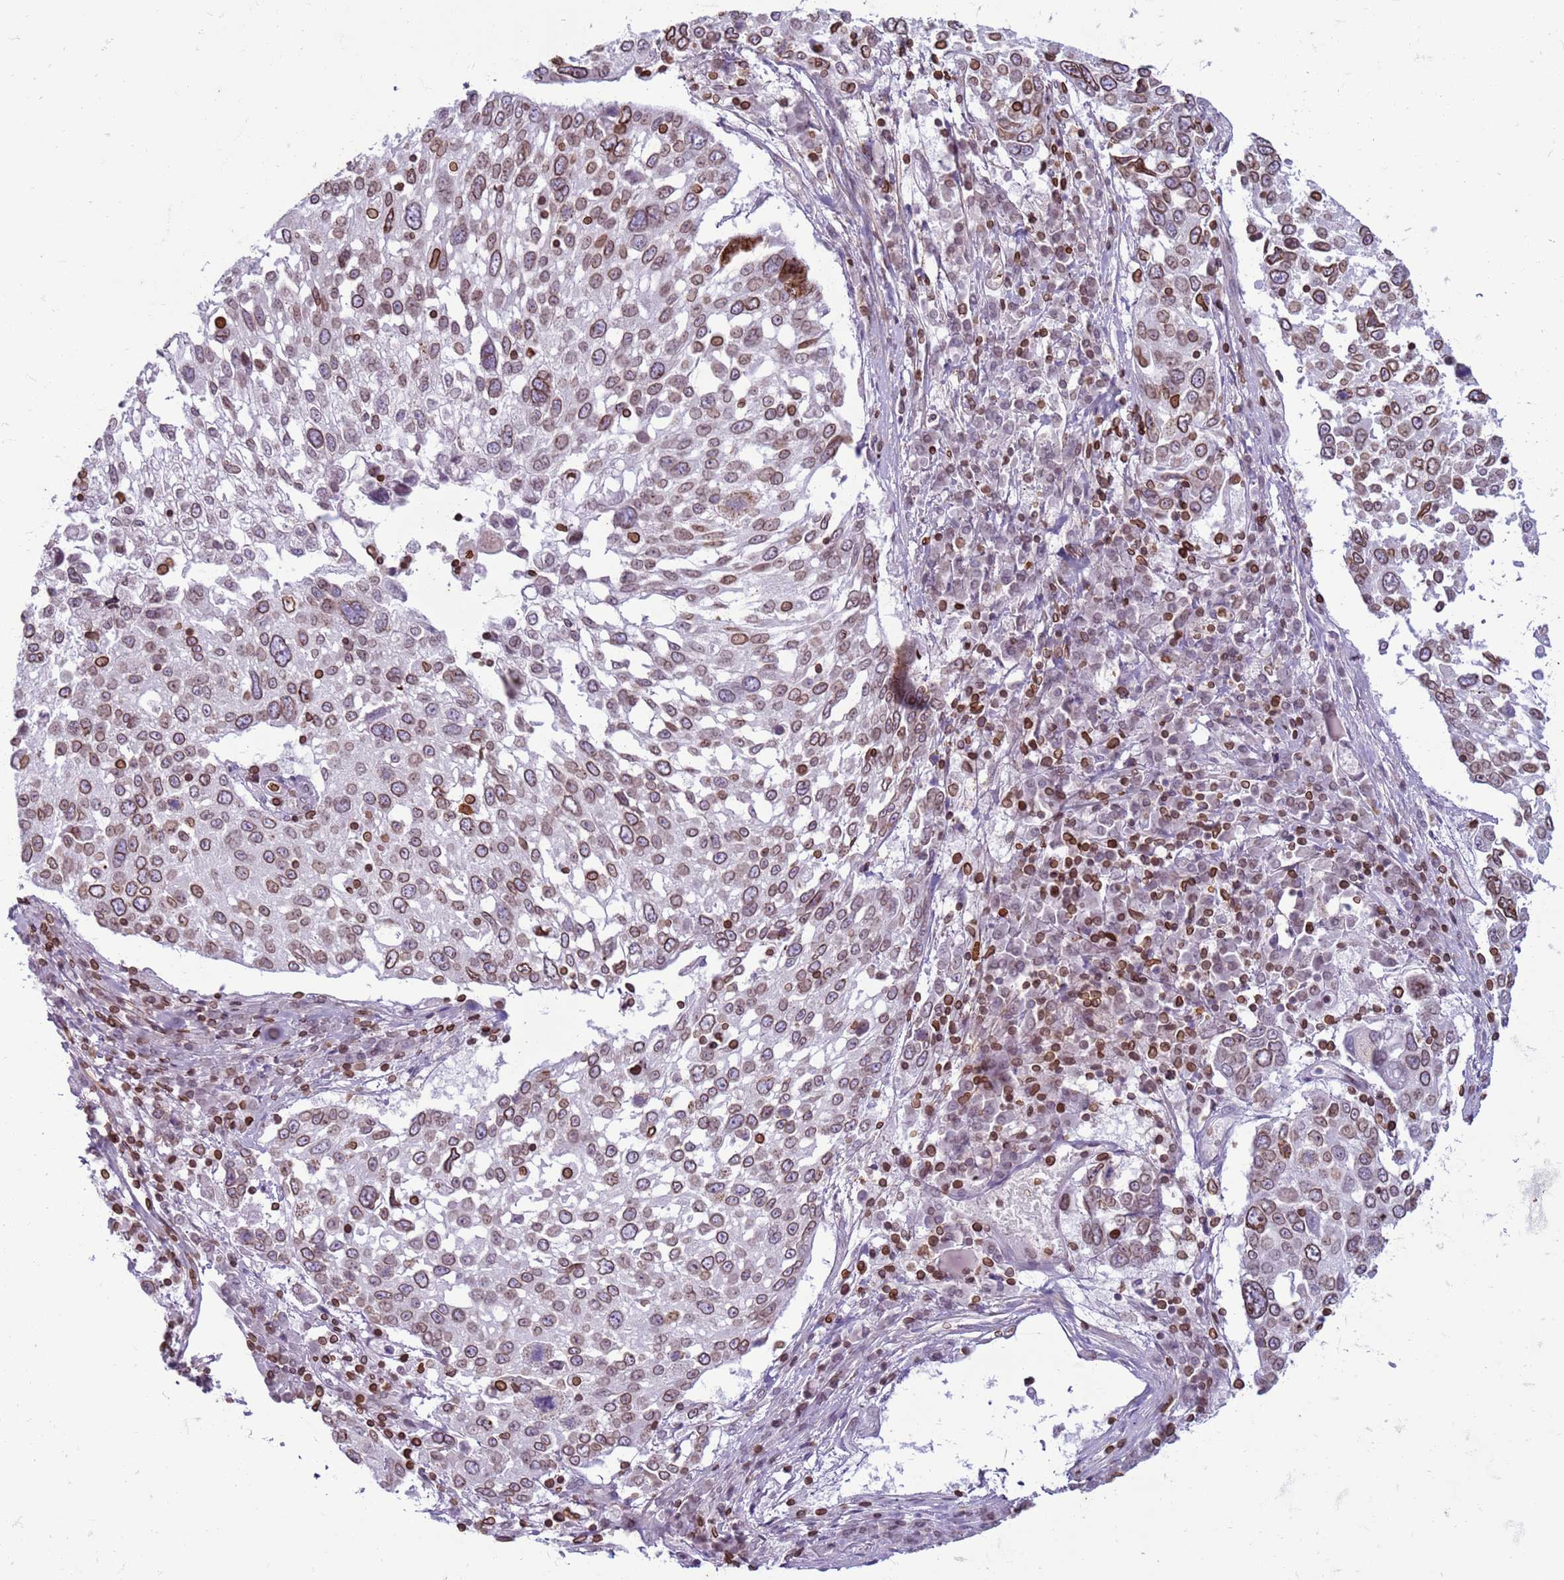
{"staining": {"intensity": "moderate", "quantity": ">75%", "location": "cytoplasmic/membranous,nuclear"}, "tissue": "lung cancer", "cell_type": "Tumor cells", "image_type": "cancer", "snomed": [{"axis": "morphology", "description": "Squamous cell carcinoma, NOS"}, {"axis": "topography", "description": "Lung"}], "caption": "Moderate cytoplasmic/membranous and nuclear positivity for a protein is present in approximately >75% of tumor cells of squamous cell carcinoma (lung) using IHC.", "gene": "METTL25B", "patient": {"sex": "male", "age": 65}}